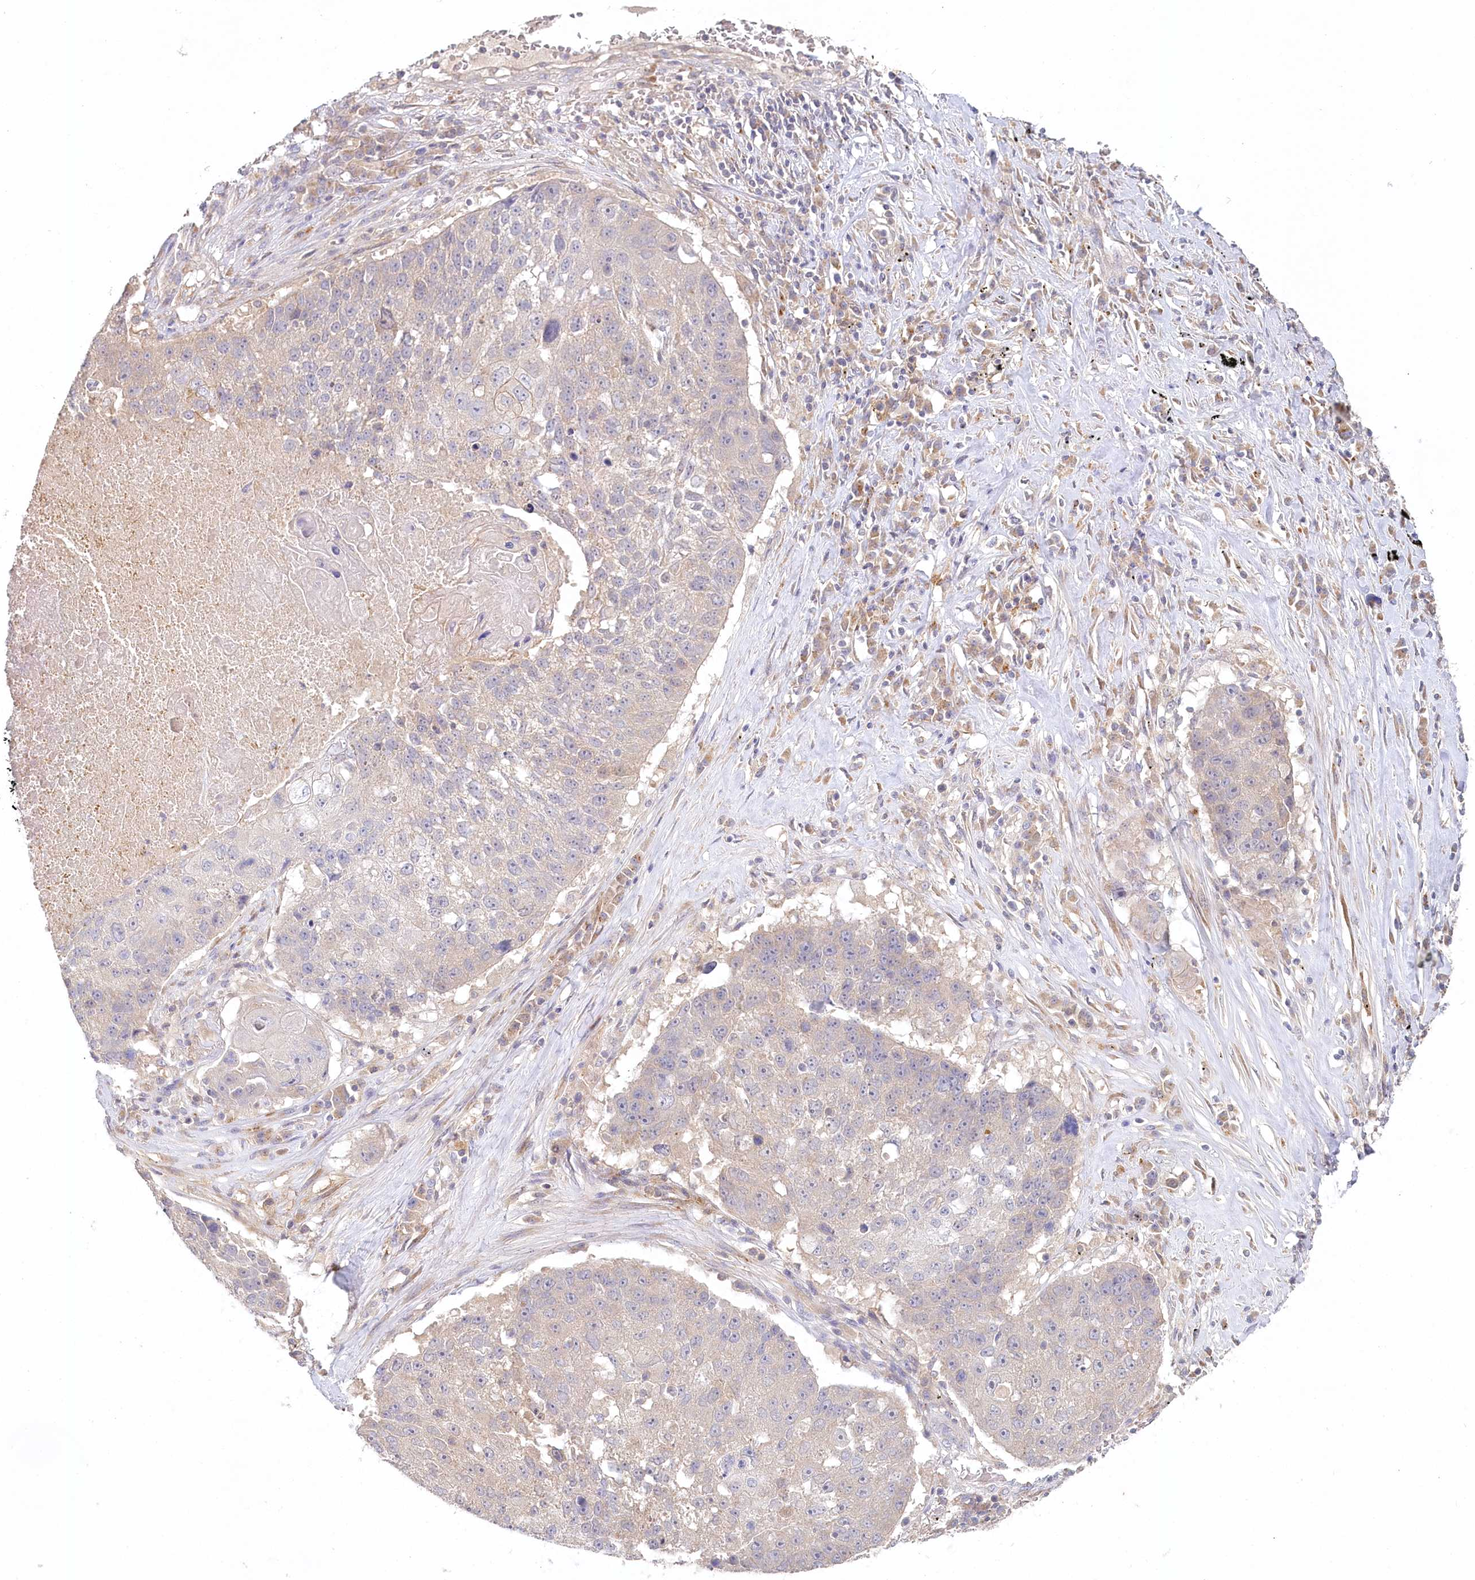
{"staining": {"intensity": "negative", "quantity": "none", "location": "none"}, "tissue": "lung cancer", "cell_type": "Tumor cells", "image_type": "cancer", "snomed": [{"axis": "morphology", "description": "Squamous cell carcinoma, NOS"}, {"axis": "topography", "description": "Lung"}], "caption": "A micrograph of human lung cancer (squamous cell carcinoma) is negative for staining in tumor cells.", "gene": "VSIG1", "patient": {"sex": "male", "age": 61}}